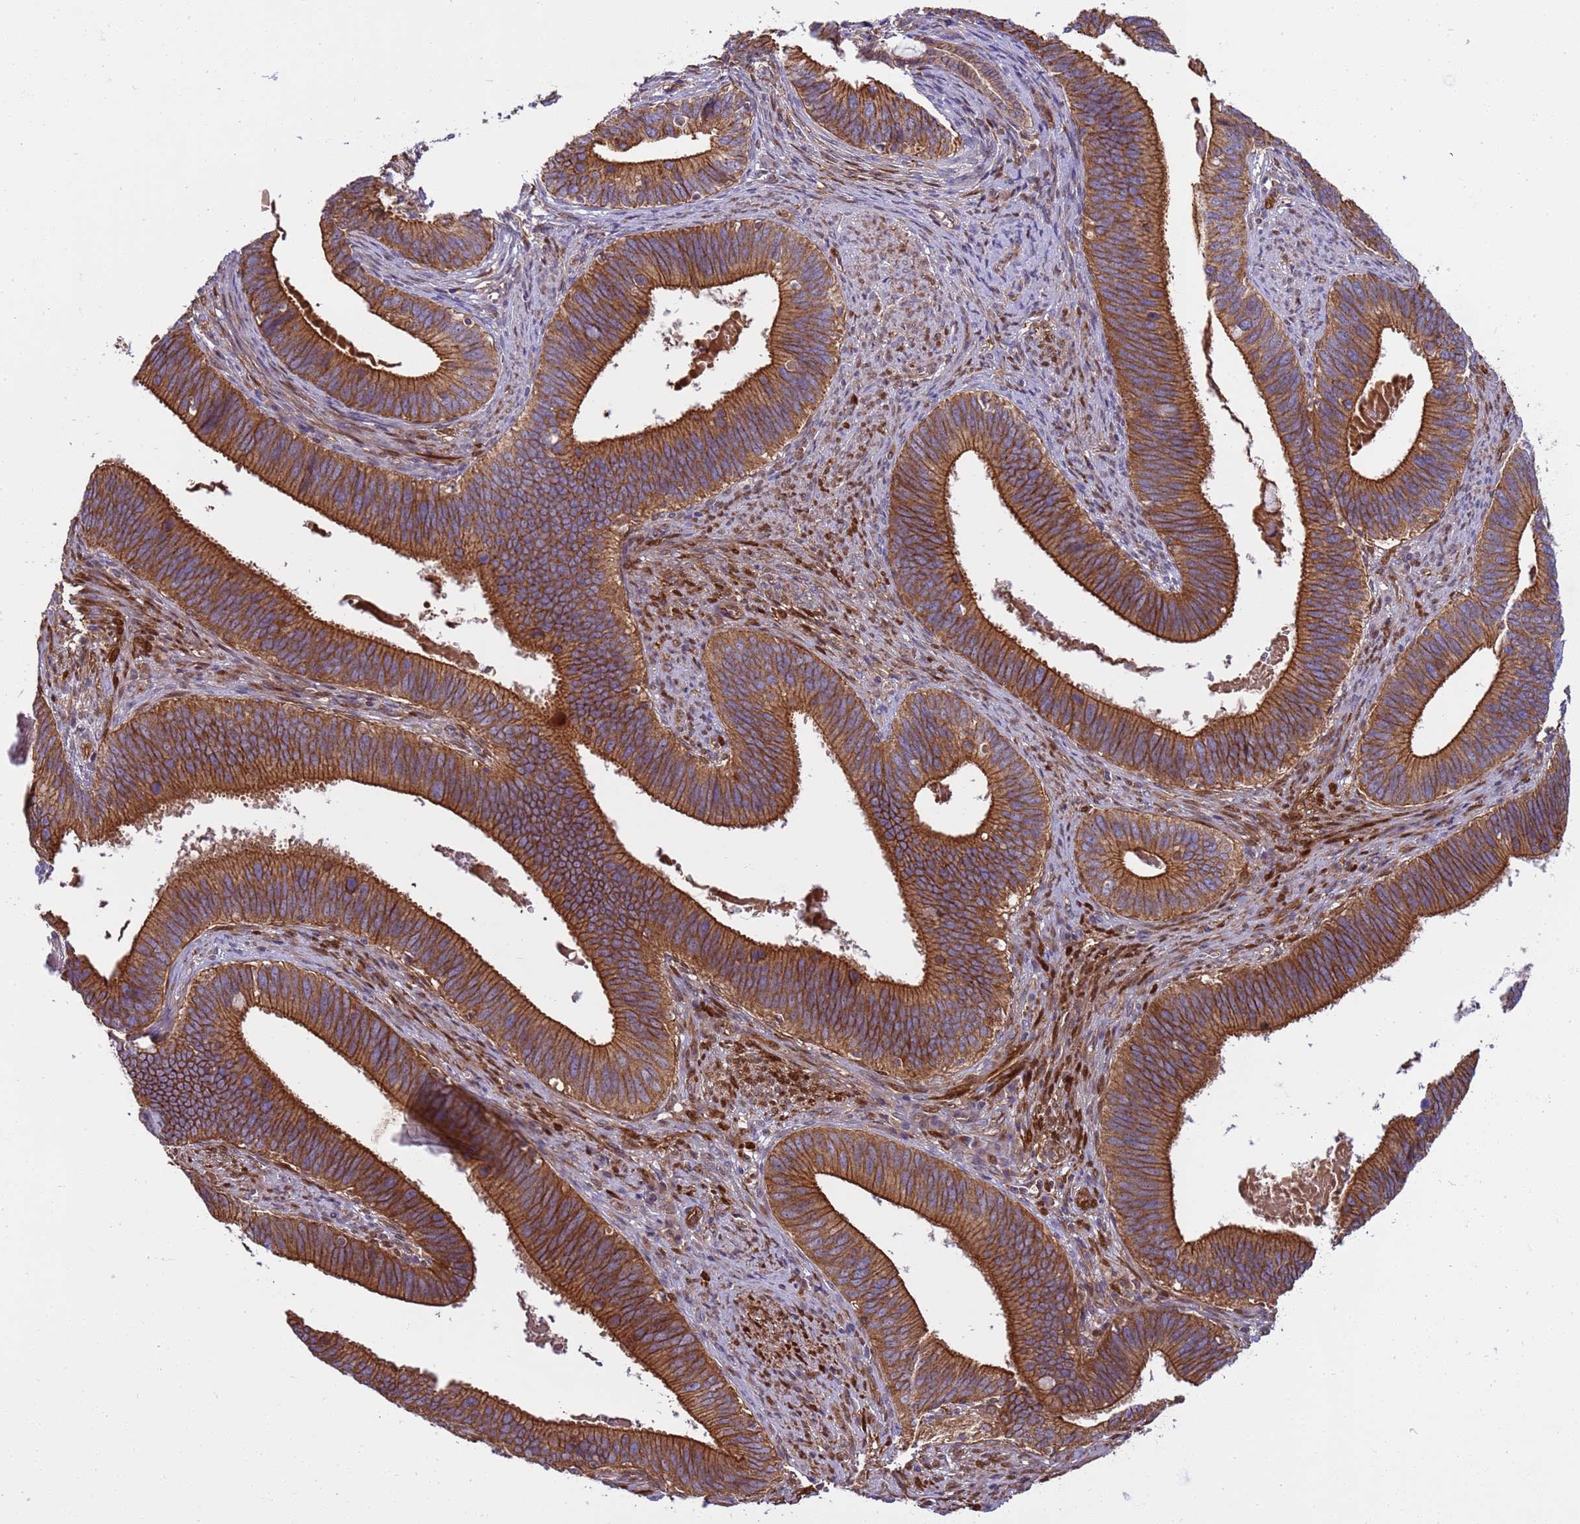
{"staining": {"intensity": "strong", "quantity": ">75%", "location": "cytoplasmic/membranous"}, "tissue": "cervical cancer", "cell_type": "Tumor cells", "image_type": "cancer", "snomed": [{"axis": "morphology", "description": "Adenocarcinoma, NOS"}, {"axis": "topography", "description": "Cervix"}], "caption": "DAB (3,3'-diaminobenzidine) immunohistochemical staining of cervical cancer (adenocarcinoma) demonstrates strong cytoplasmic/membranous protein staining in about >75% of tumor cells.", "gene": "SMCO3", "patient": {"sex": "female", "age": 42}}